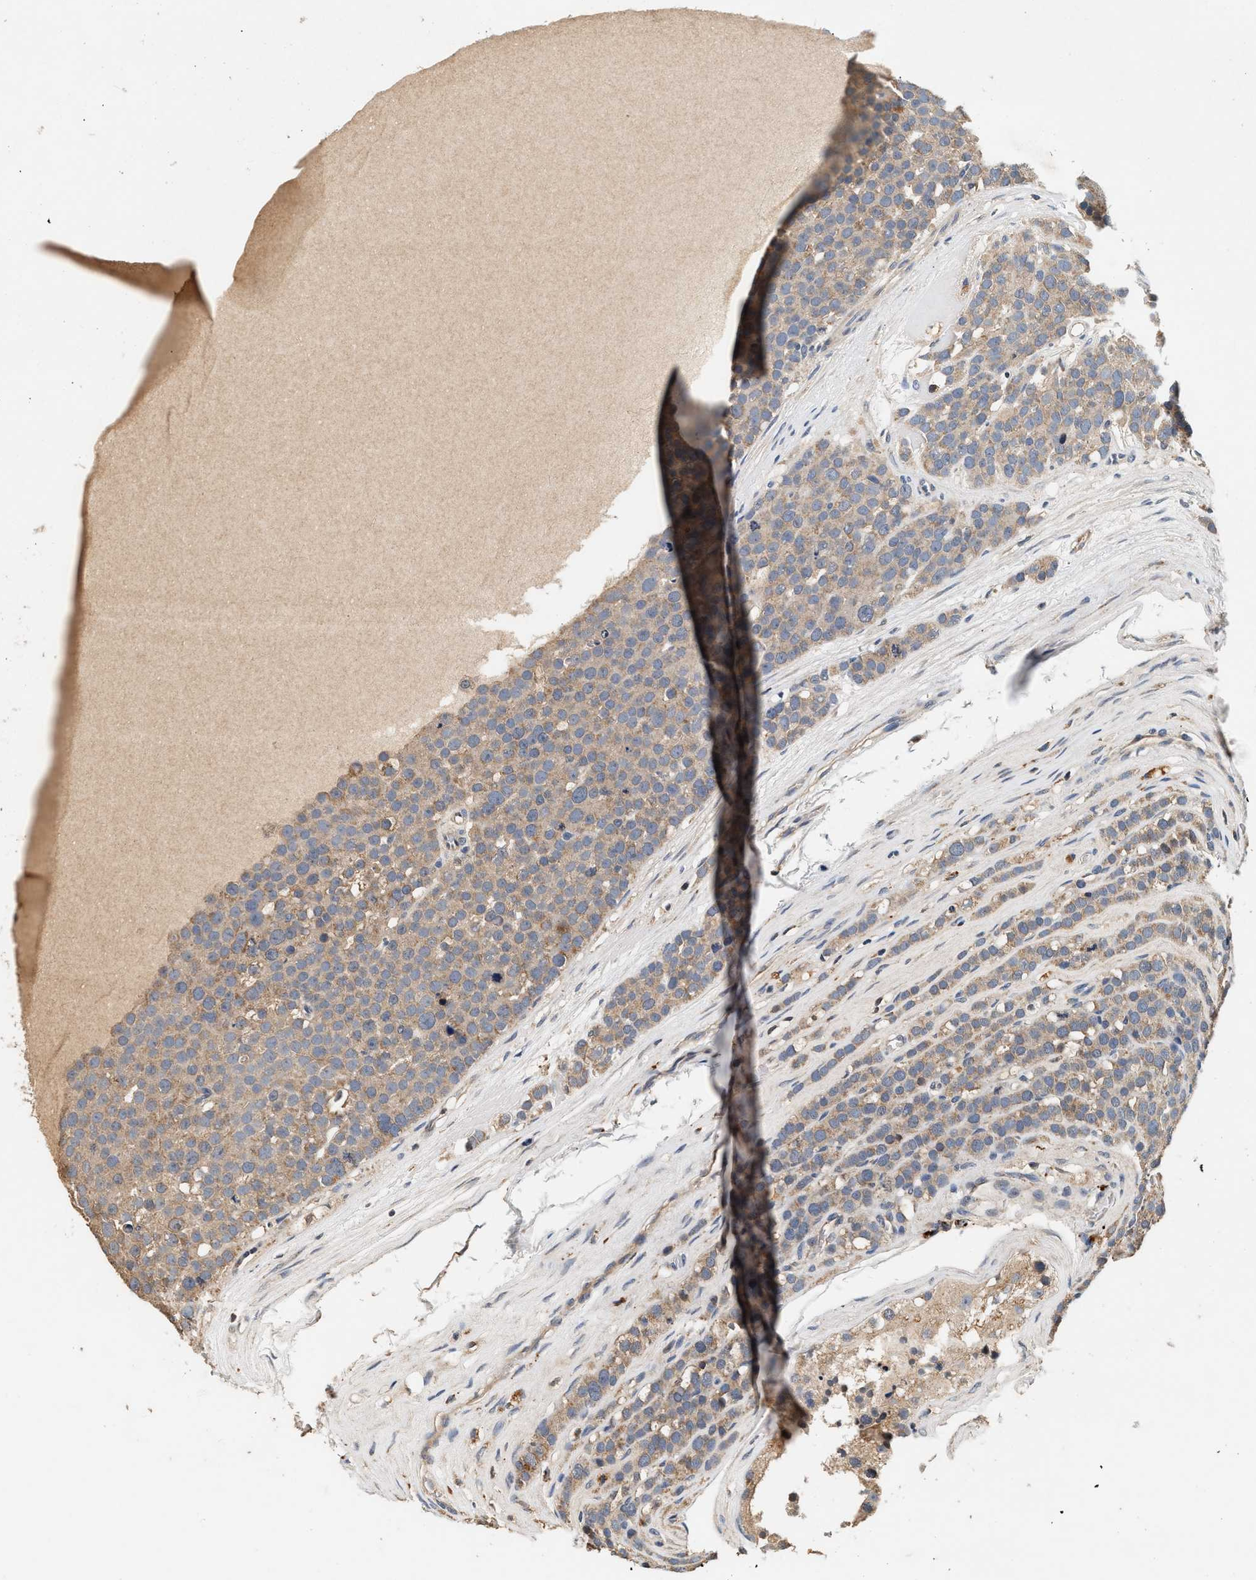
{"staining": {"intensity": "moderate", "quantity": ">75%", "location": "cytoplasmic/membranous"}, "tissue": "testis cancer", "cell_type": "Tumor cells", "image_type": "cancer", "snomed": [{"axis": "morphology", "description": "Seminoma, NOS"}, {"axis": "topography", "description": "Testis"}], "caption": "Immunohistochemical staining of human seminoma (testis) reveals medium levels of moderate cytoplasmic/membranous expression in approximately >75% of tumor cells. Ihc stains the protein of interest in brown and the nuclei are stained blue.", "gene": "PTGR3", "patient": {"sex": "male", "age": 71}}